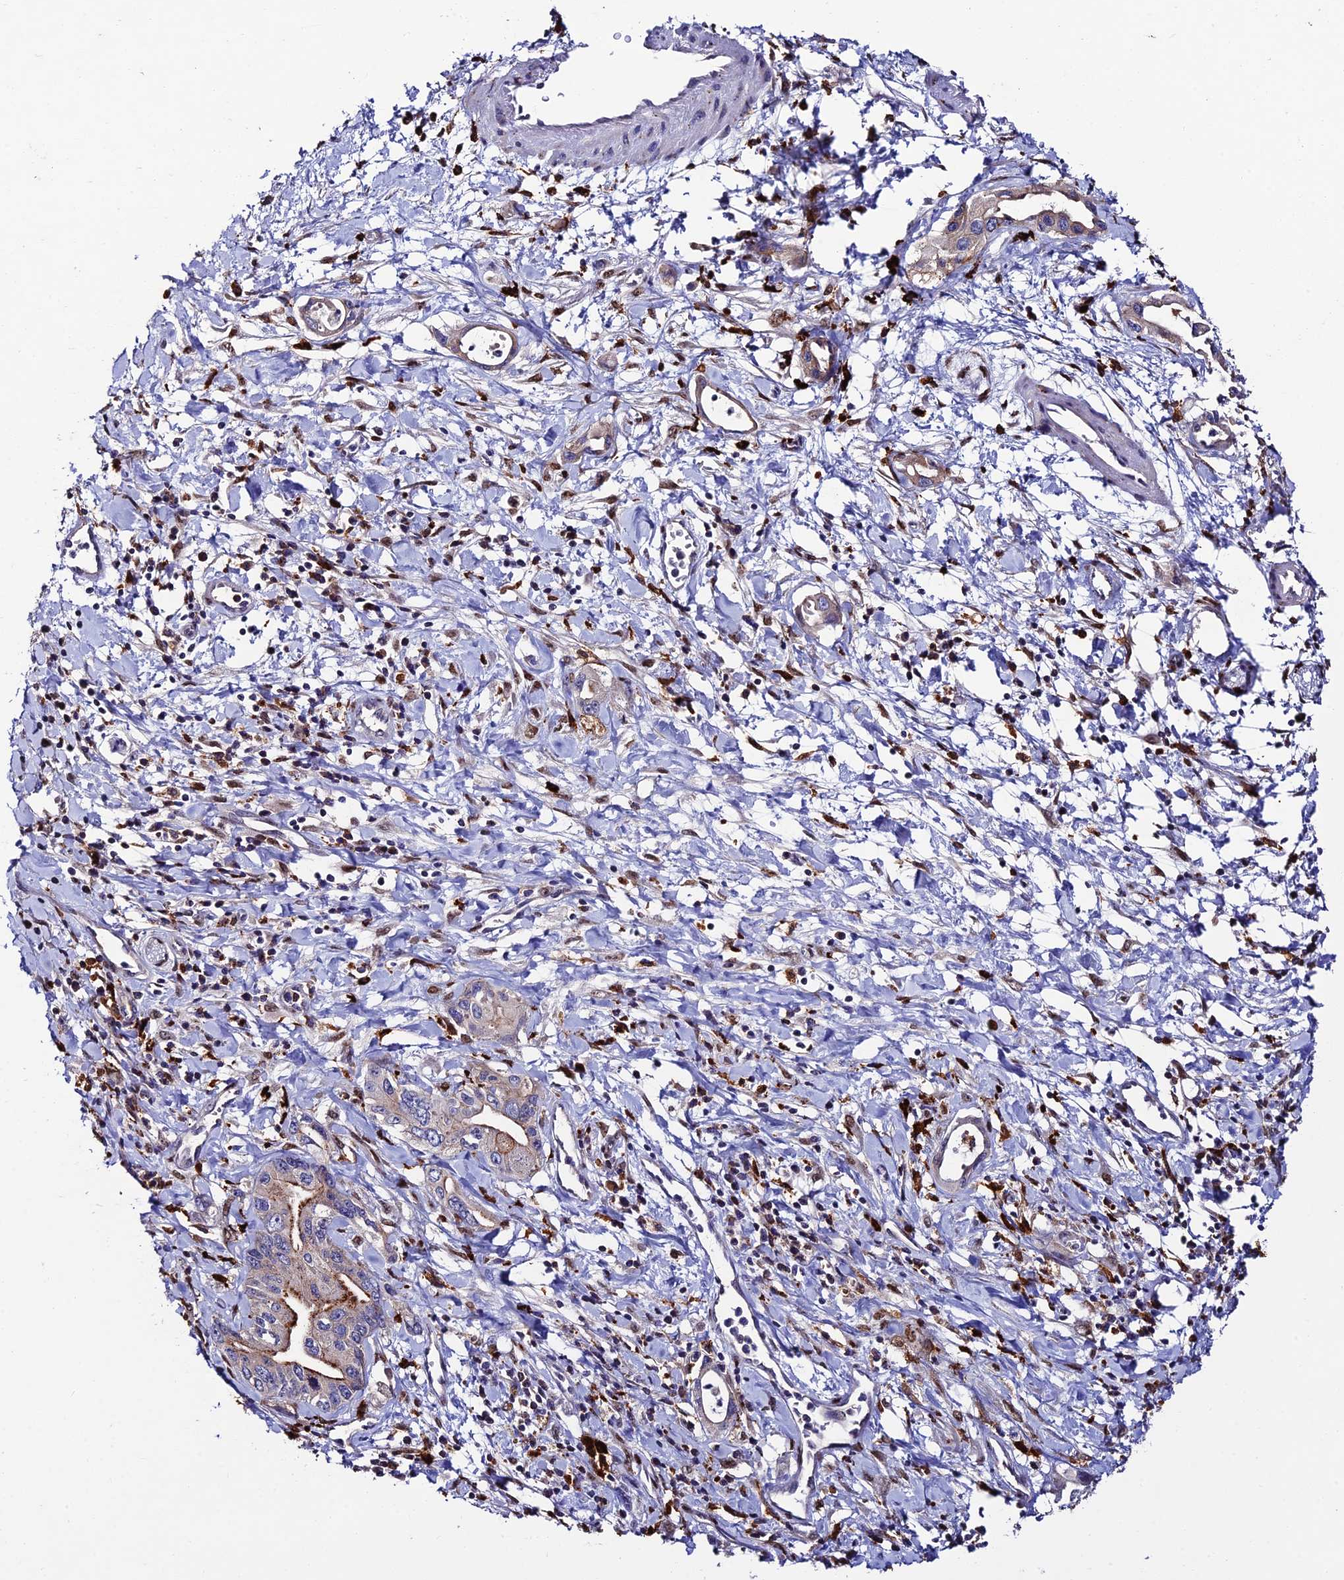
{"staining": {"intensity": "moderate", "quantity": "<25%", "location": "cytoplasmic/membranous"}, "tissue": "pancreatic cancer", "cell_type": "Tumor cells", "image_type": "cancer", "snomed": [{"axis": "morphology", "description": "Adenocarcinoma, NOS"}, {"axis": "topography", "description": "Pancreas"}], "caption": "Immunohistochemistry (IHC) (DAB (3,3'-diaminobenzidine)) staining of human pancreatic cancer exhibits moderate cytoplasmic/membranous protein expression in approximately <25% of tumor cells.", "gene": "HIC1", "patient": {"sex": "female", "age": 77}}